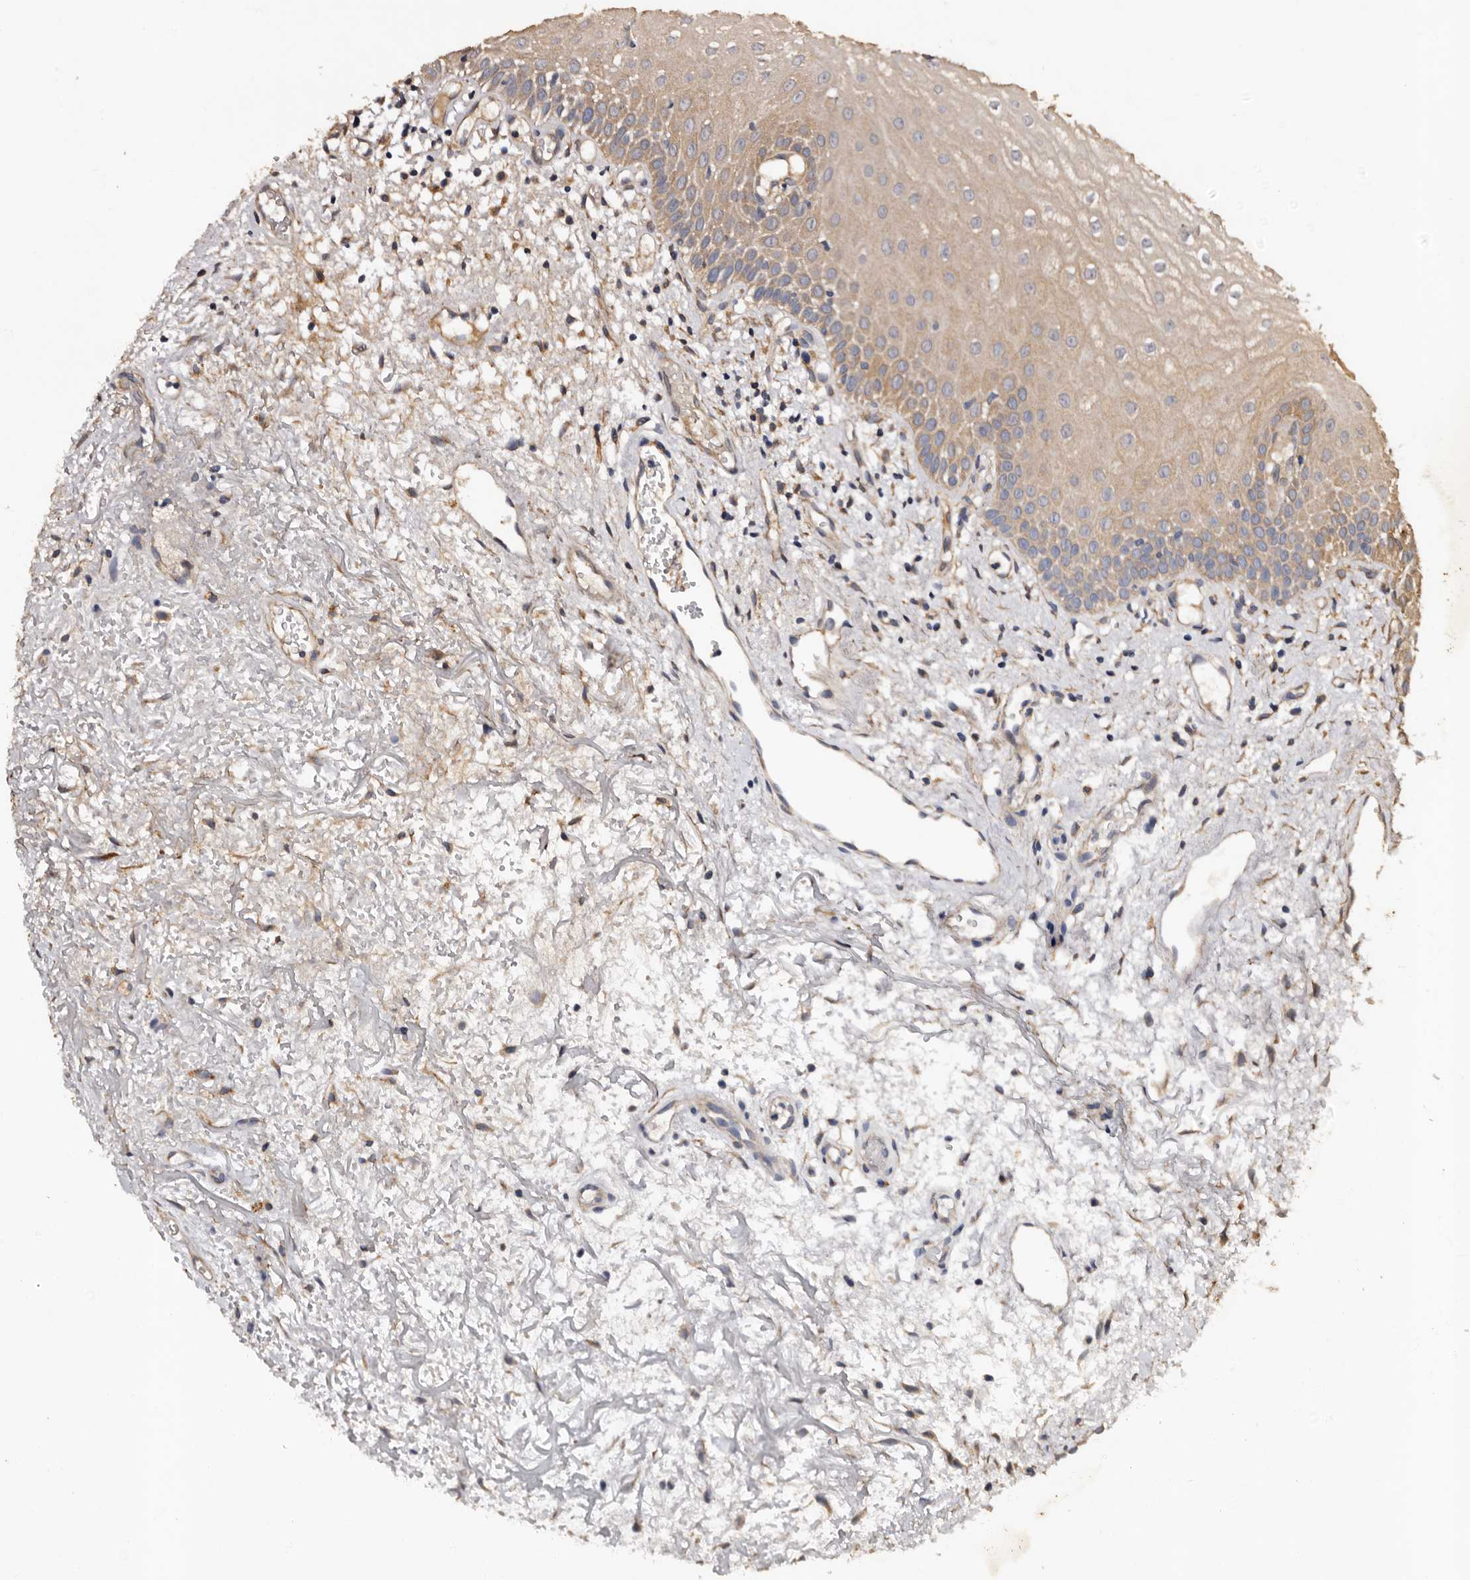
{"staining": {"intensity": "moderate", "quantity": "25%-75%", "location": "cytoplasmic/membranous"}, "tissue": "oral mucosa", "cell_type": "Squamous epithelial cells", "image_type": "normal", "snomed": [{"axis": "morphology", "description": "Normal tissue, NOS"}, {"axis": "topography", "description": "Oral tissue"}], "caption": "An immunohistochemistry image of benign tissue is shown. Protein staining in brown labels moderate cytoplasmic/membranous positivity in oral mucosa within squamous epithelial cells.", "gene": "ADCK5", "patient": {"sex": "male", "age": 52}}